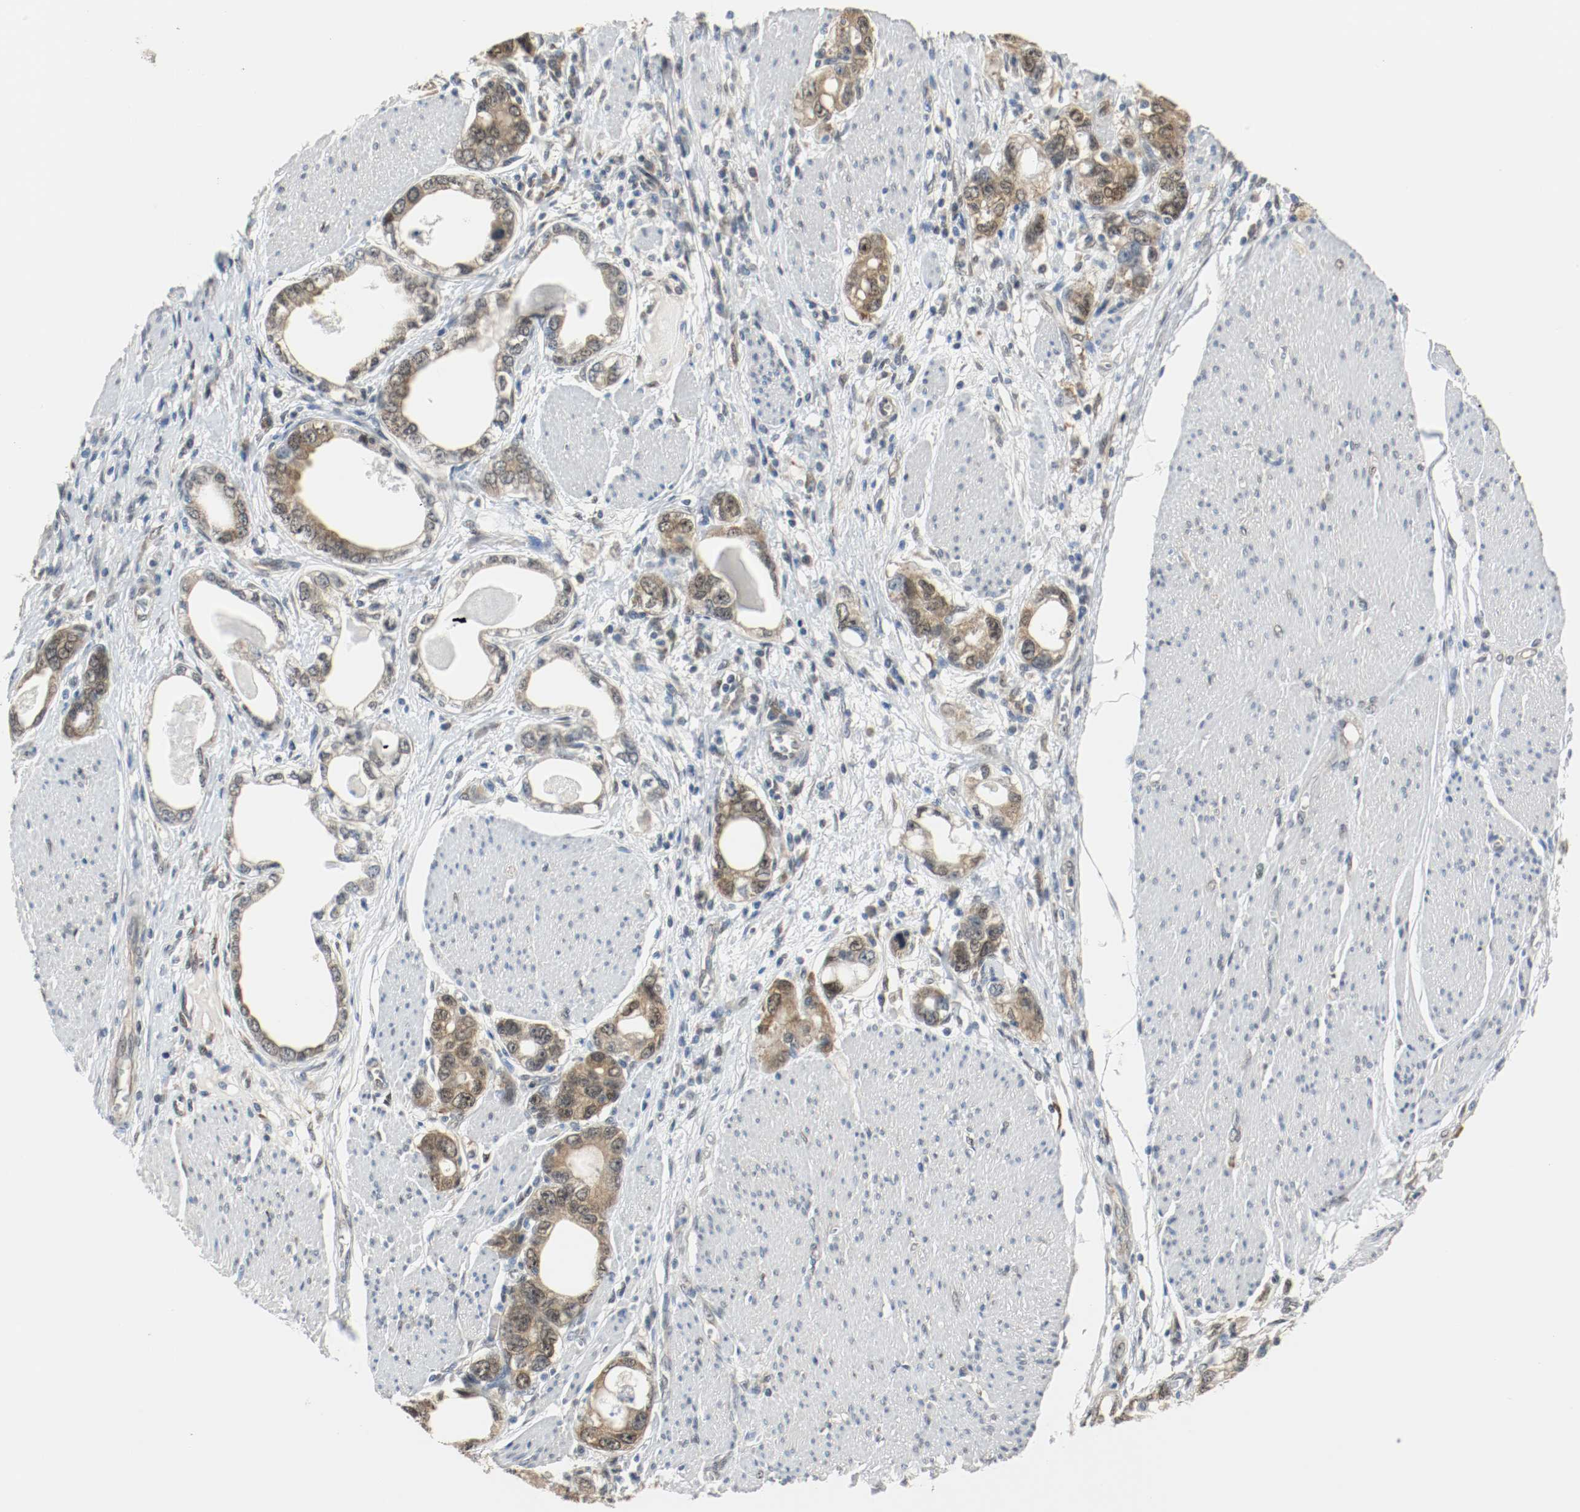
{"staining": {"intensity": "moderate", "quantity": ">75%", "location": "cytoplasmic/membranous,nuclear"}, "tissue": "stomach cancer", "cell_type": "Tumor cells", "image_type": "cancer", "snomed": [{"axis": "morphology", "description": "Adenocarcinoma, NOS"}, {"axis": "topography", "description": "Stomach, lower"}], "caption": "This is an image of immunohistochemistry (IHC) staining of stomach cancer, which shows moderate expression in the cytoplasmic/membranous and nuclear of tumor cells.", "gene": "PPME1", "patient": {"sex": "female", "age": 93}}